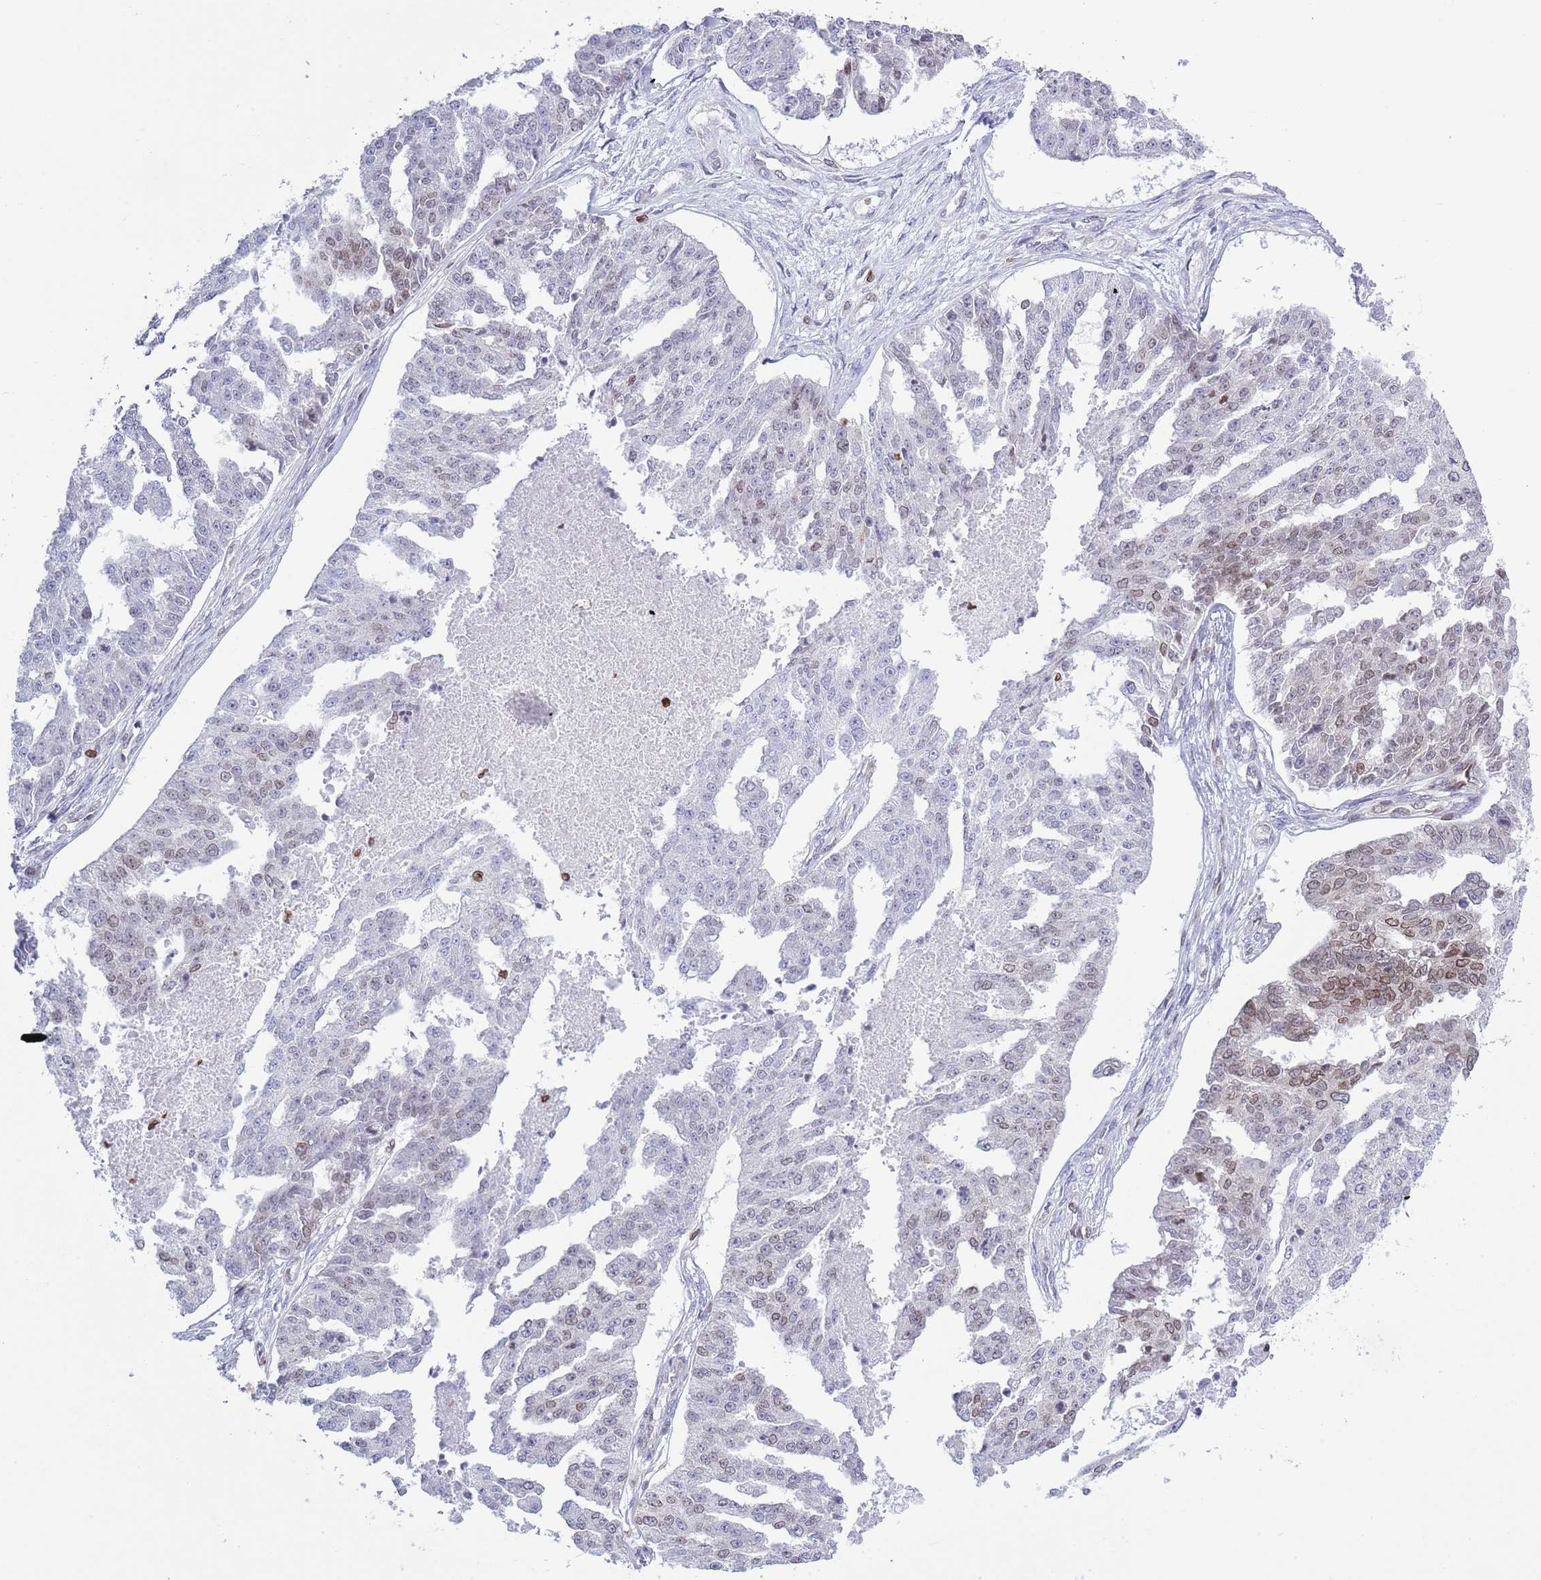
{"staining": {"intensity": "moderate", "quantity": "<25%", "location": "cytoplasmic/membranous,nuclear"}, "tissue": "ovarian cancer", "cell_type": "Tumor cells", "image_type": "cancer", "snomed": [{"axis": "morphology", "description": "Cystadenocarcinoma, serous, NOS"}, {"axis": "topography", "description": "Ovary"}], "caption": "DAB (3,3'-diaminobenzidine) immunohistochemical staining of human serous cystadenocarcinoma (ovarian) displays moderate cytoplasmic/membranous and nuclear protein expression in approximately <25% of tumor cells. The staining is performed using DAB (3,3'-diaminobenzidine) brown chromogen to label protein expression. The nuclei are counter-stained blue using hematoxylin.", "gene": "LBR", "patient": {"sex": "female", "age": 58}}